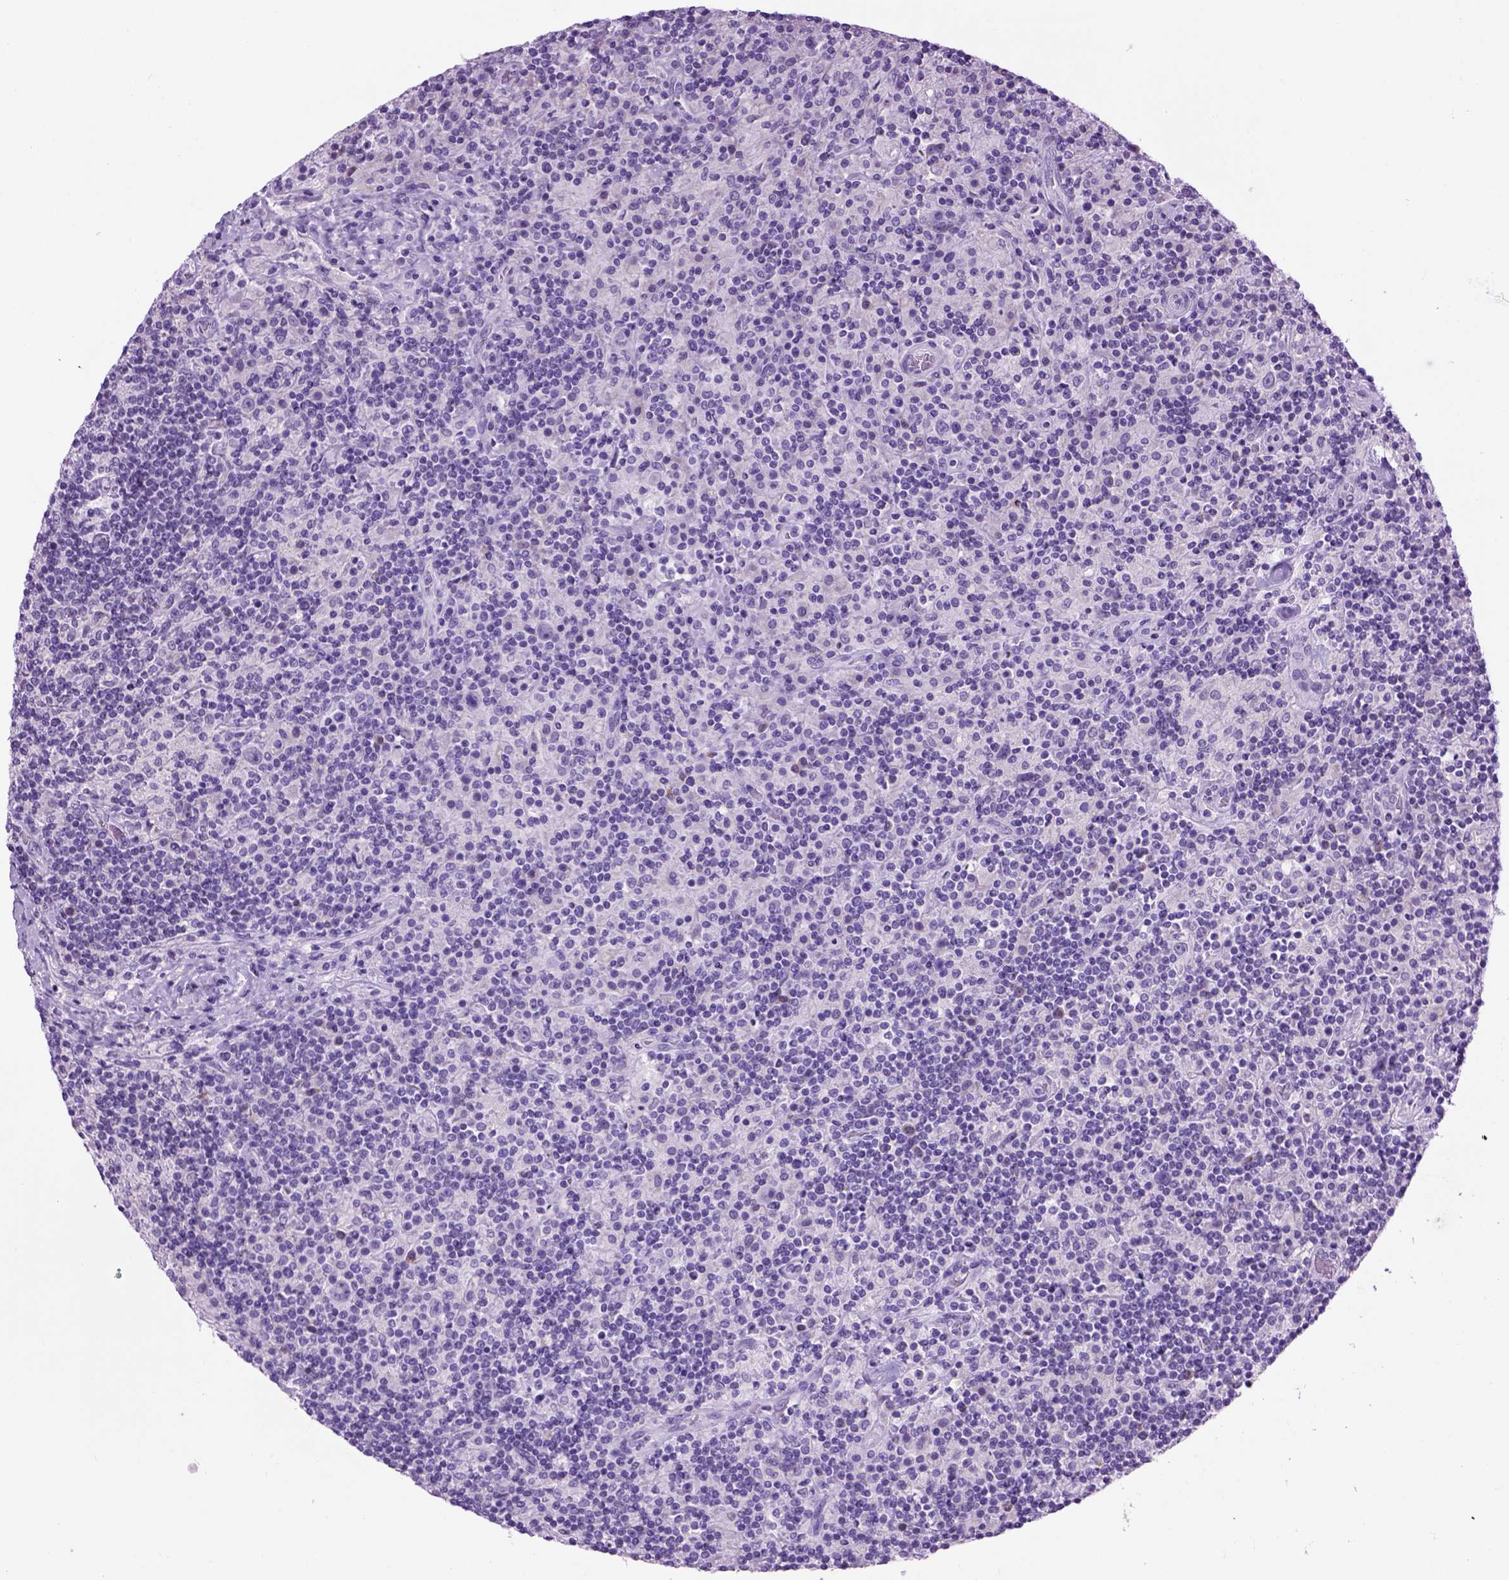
{"staining": {"intensity": "negative", "quantity": "none", "location": "none"}, "tissue": "lymphoma", "cell_type": "Tumor cells", "image_type": "cancer", "snomed": [{"axis": "morphology", "description": "Hodgkin's disease, NOS"}, {"axis": "topography", "description": "Lymph node"}], "caption": "This photomicrograph is of lymphoma stained with IHC to label a protein in brown with the nuclei are counter-stained blue. There is no positivity in tumor cells.", "gene": "HHIPL2", "patient": {"sex": "male", "age": 70}}